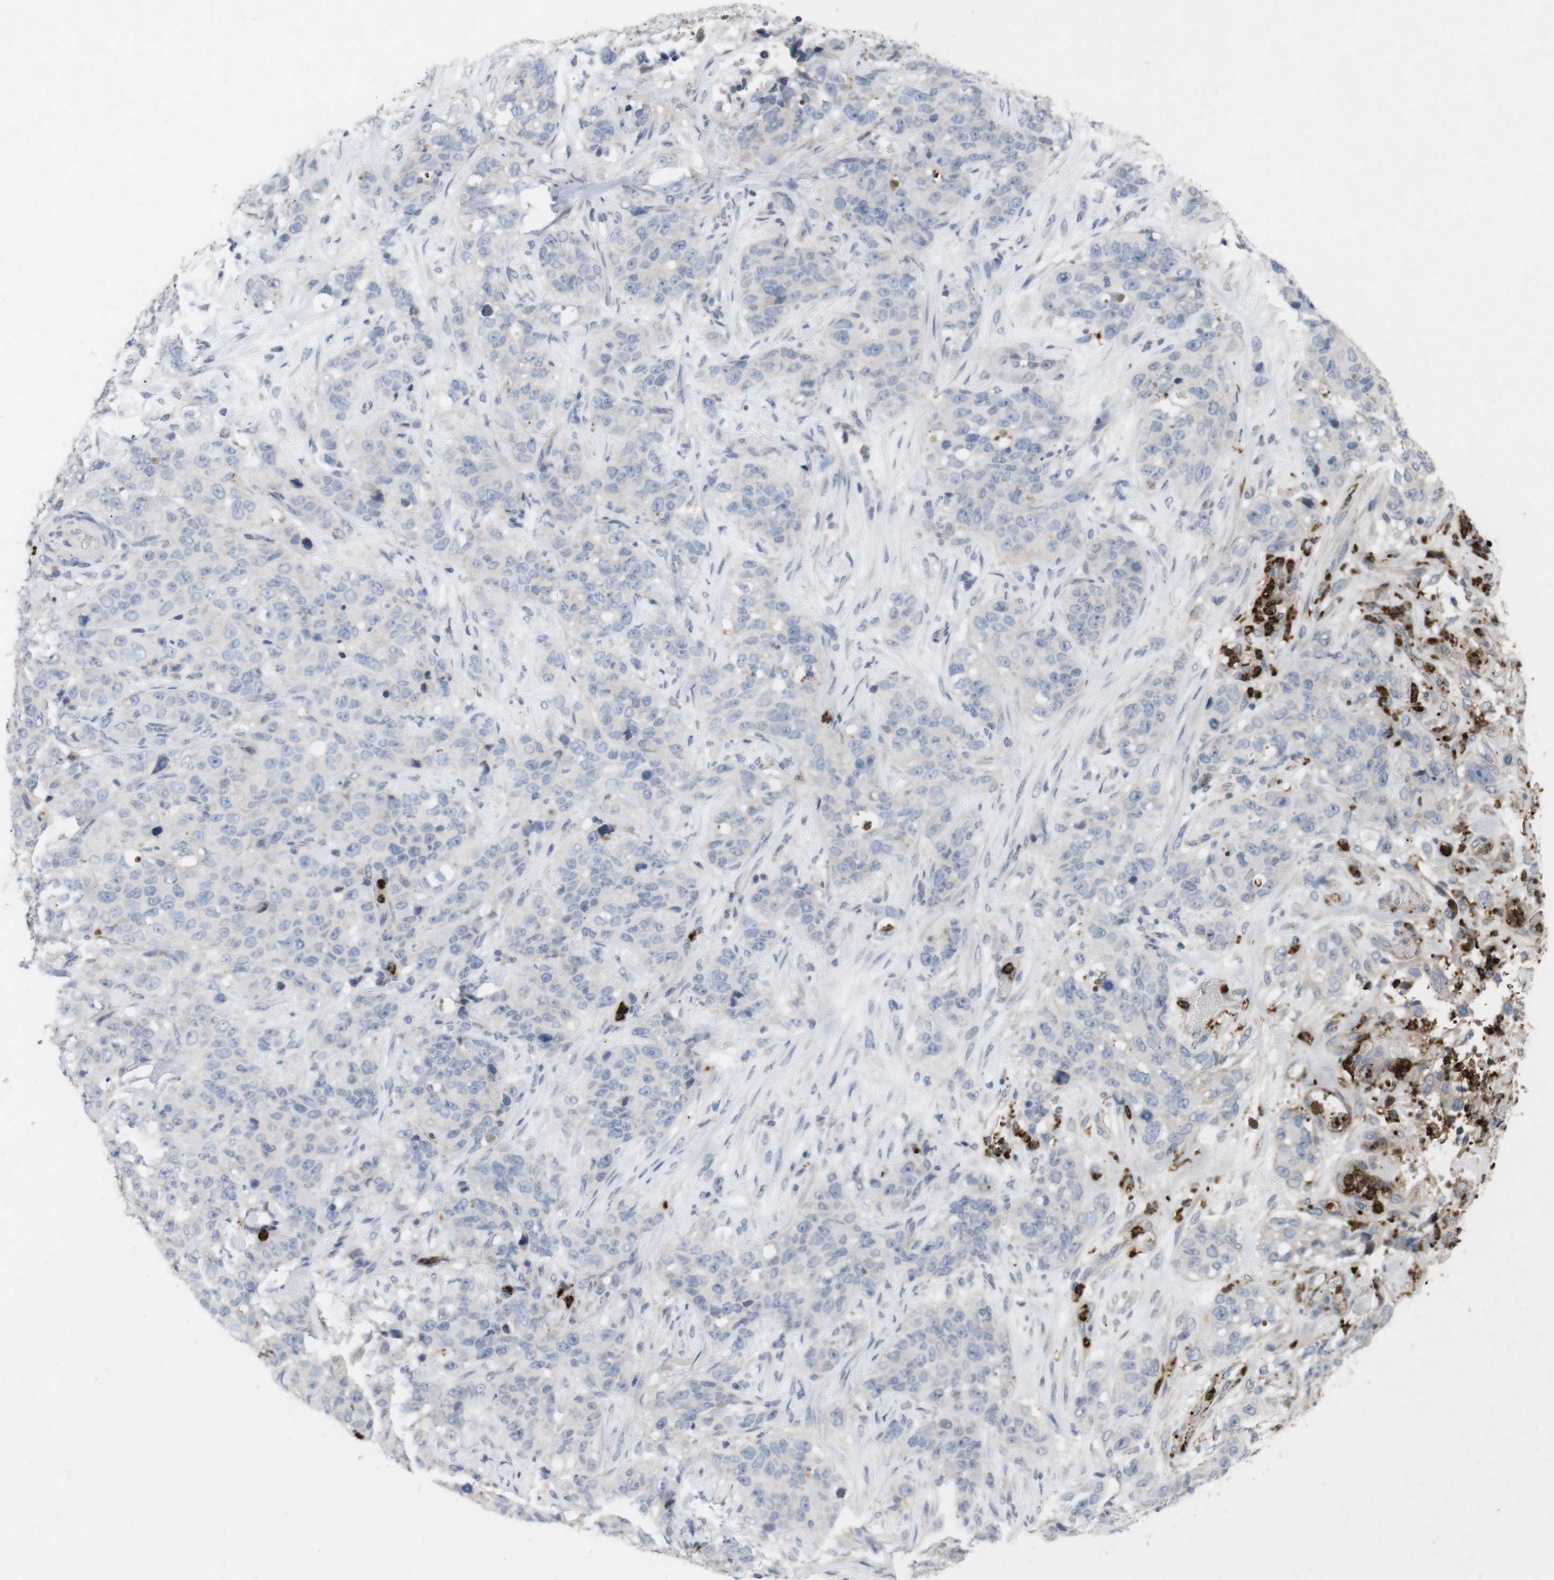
{"staining": {"intensity": "negative", "quantity": "none", "location": "none"}, "tissue": "stomach cancer", "cell_type": "Tumor cells", "image_type": "cancer", "snomed": [{"axis": "morphology", "description": "Adenocarcinoma, NOS"}, {"axis": "topography", "description": "Stomach"}], "caption": "The IHC micrograph has no significant expression in tumor cells of stomach adenocarcinoma tissue.", "gene": "TSPAN14", "patient": {"sex": "male", "age": 48}}